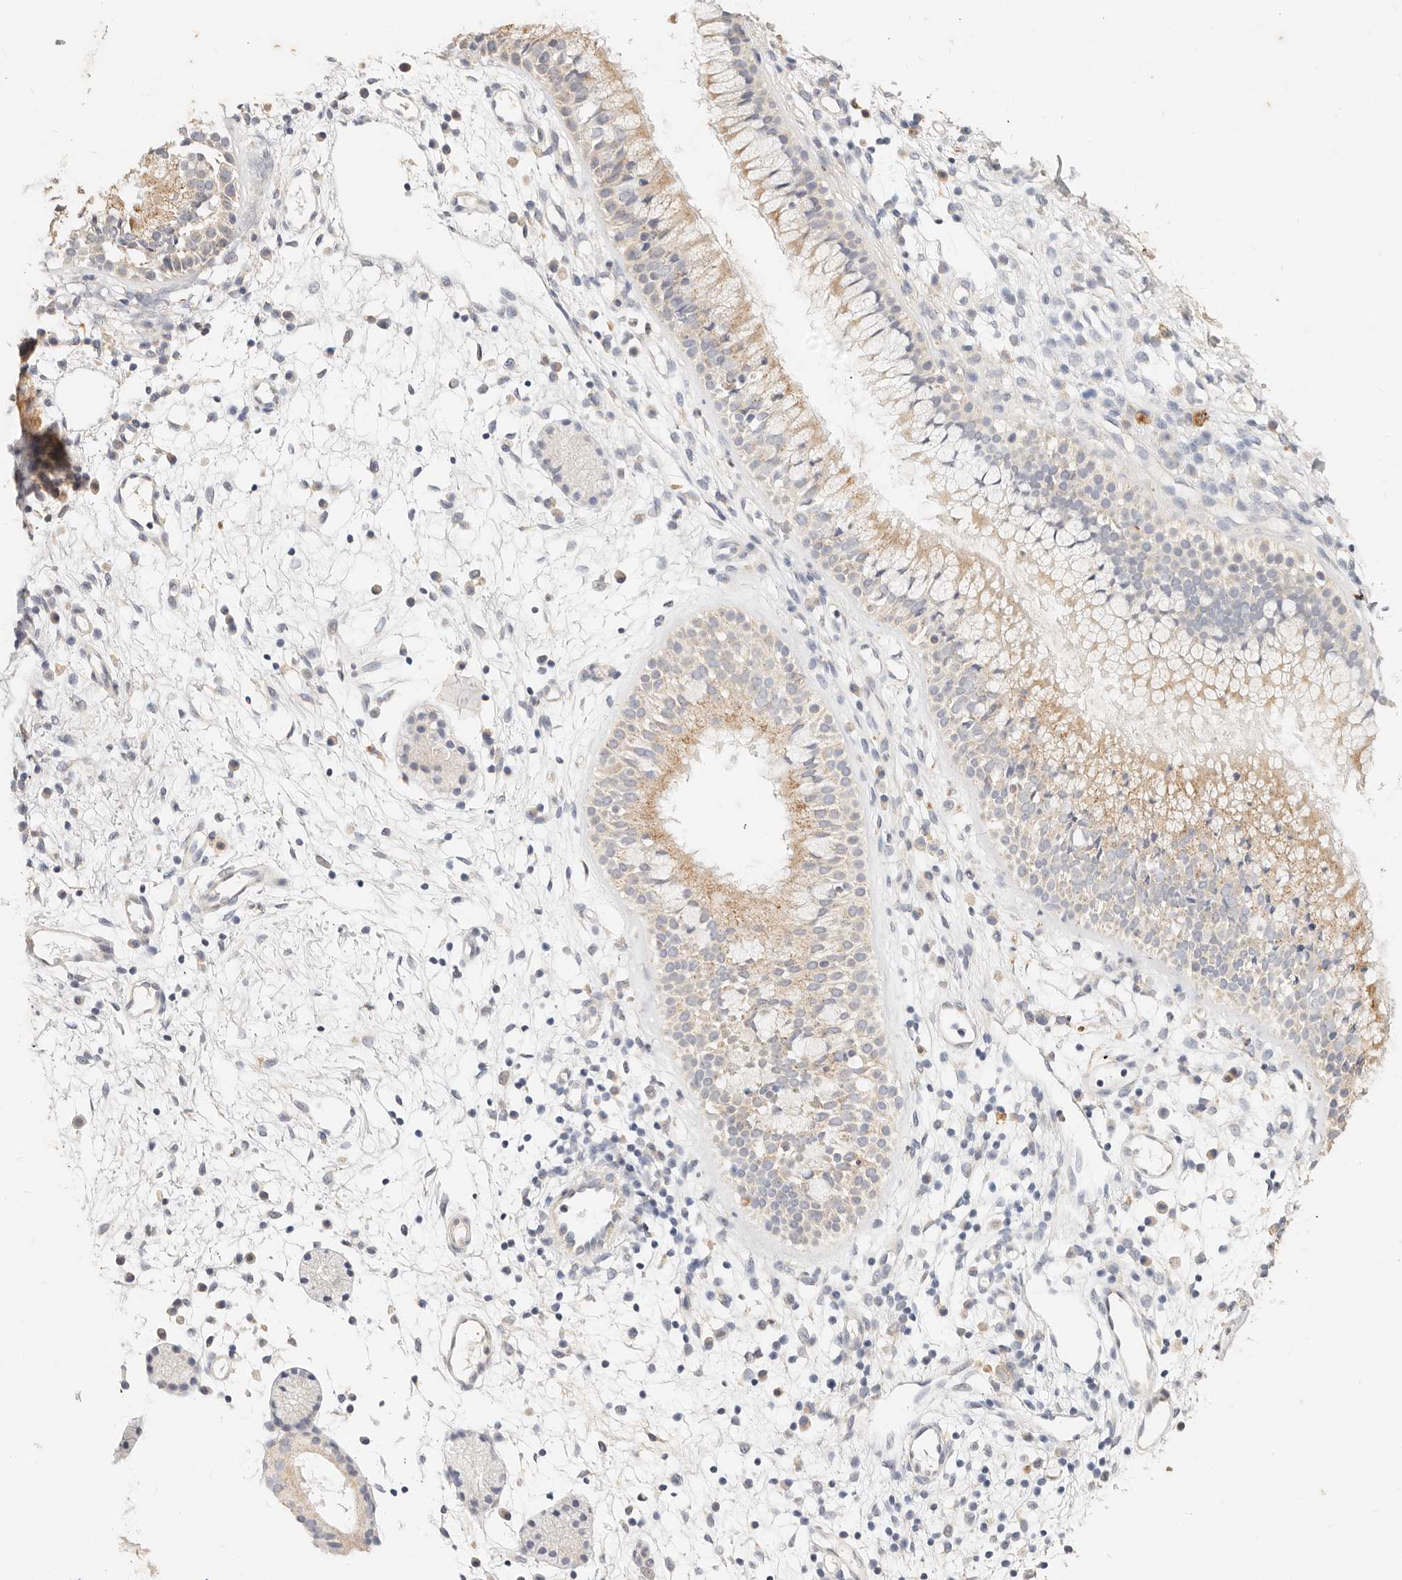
{"staining": {"intensity": "weak", "quantity": ">75%", "location": "cytoplasmic/membranous"}, "tissue": "nasopharynx", "cell_type": "Respiratory epithelial cells", "image_type": "normal", "snomed": [{"axis": "morphology", "description": "Normal tissue, NOS"}, {"axis": "topography", "description": "Nasopharynx"}], "caption": "Nasopharynx stained with a brown dye demonstrates weak cytoplasmic/membranous positive expression in about >75% of respiratory epithelial cells.", "gene": "ACOX1", "patient": {"sex": "male", "age": 21}}